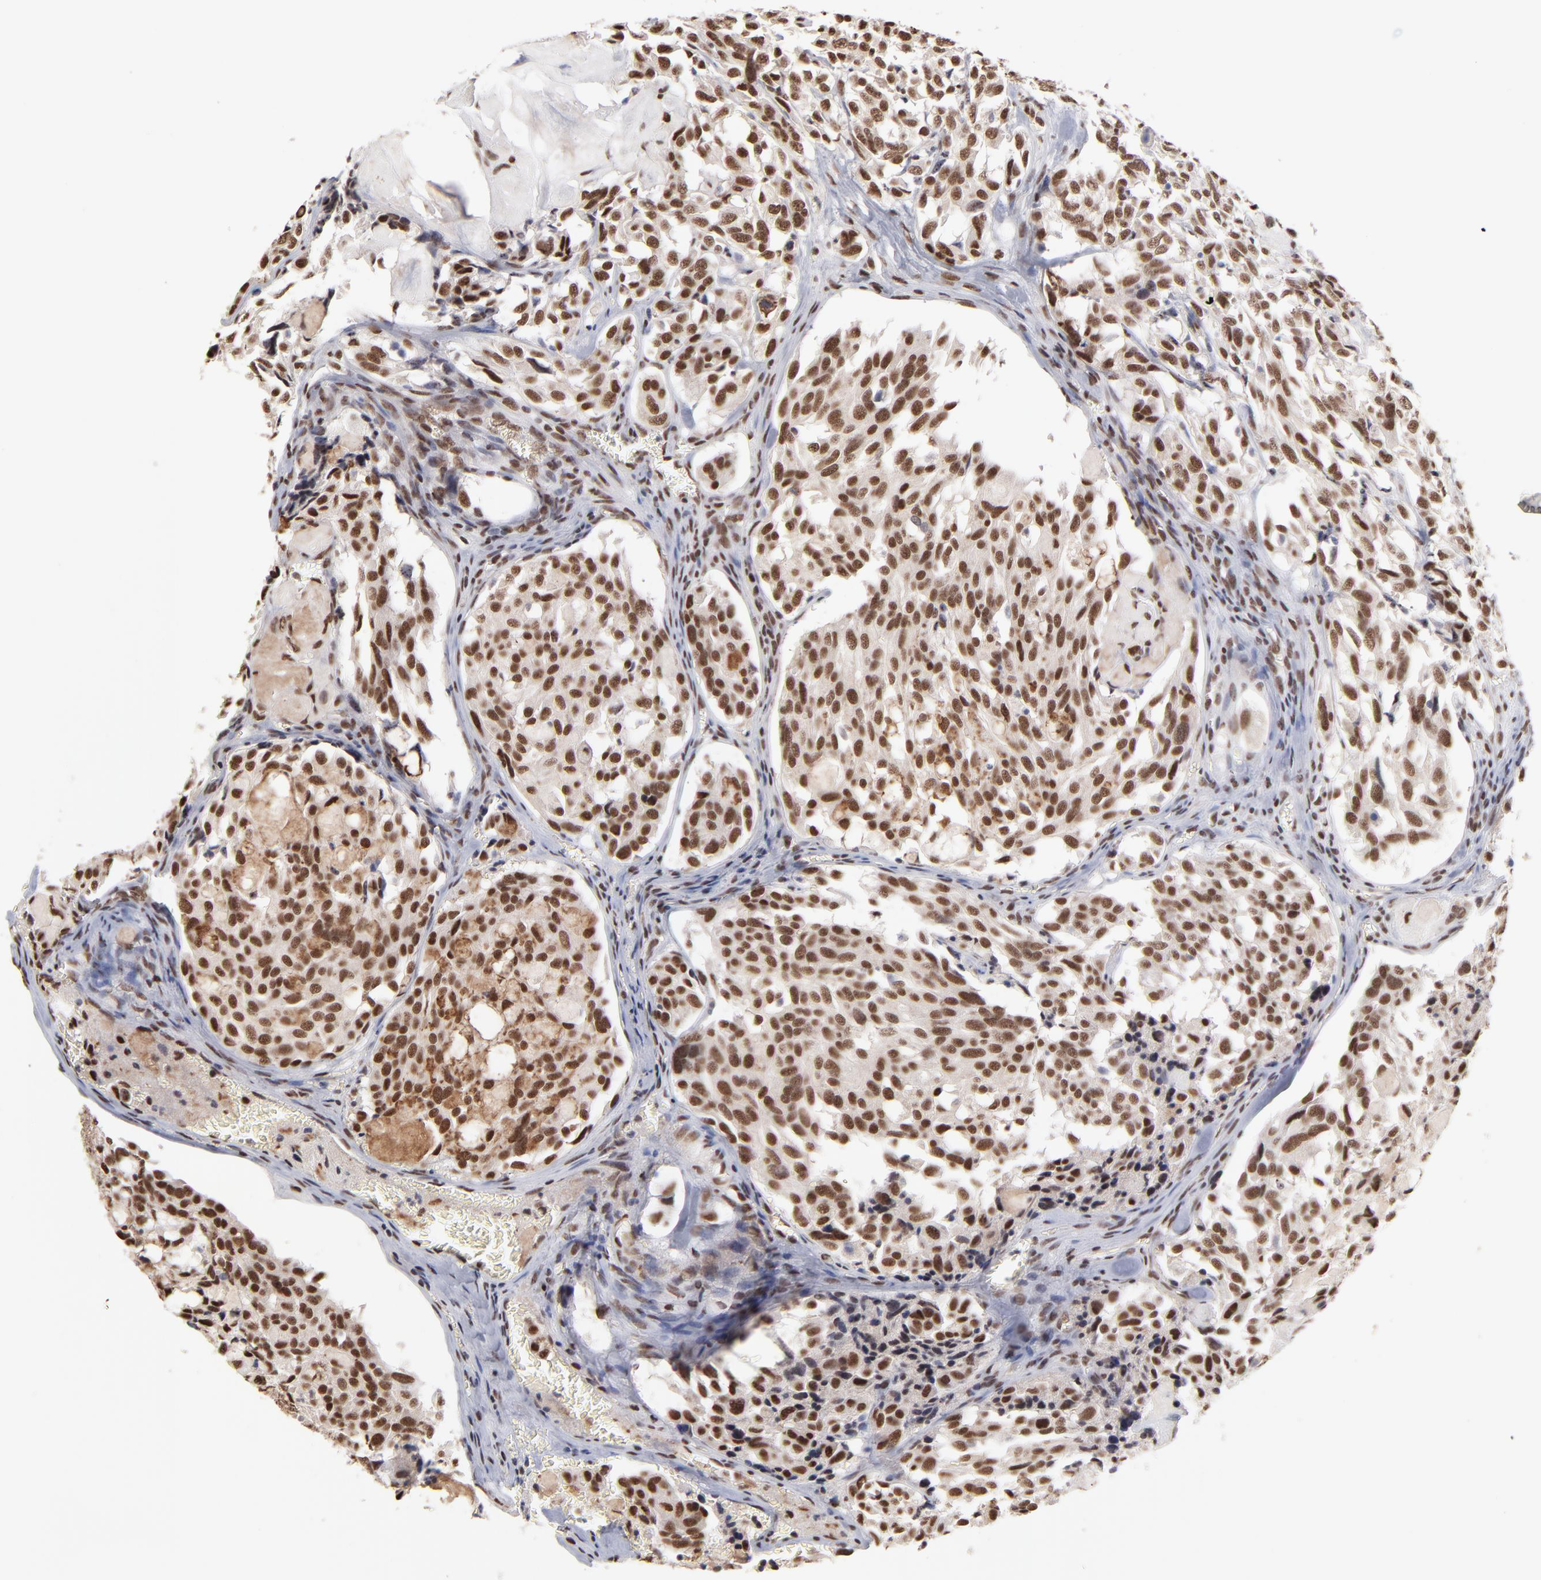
{"staining": {"intensity": "strong", "quantity": ">75%", "location": "cytoplasmic/membranous,nuclear"}, "tissue": "thyroid cancer", "cell_type": "Tumor cells", "image_type": "cancer", "snomed": [{"axis": "morphology", "description": "Carcinoma, NOS"}, {"axis": "morphology", "description": "Carcinoid, malignant, NOS"}, {"axis": "topography", "description": "Thyroid gland"}], "caption": "A brown stain shows strong cytoplasmic/membranous and nuclear positivity of a protein in carcinoma (thyroid) tumor cells.", "gene": "ZNF3", "patient": {"sex": "male", "age": 33}}